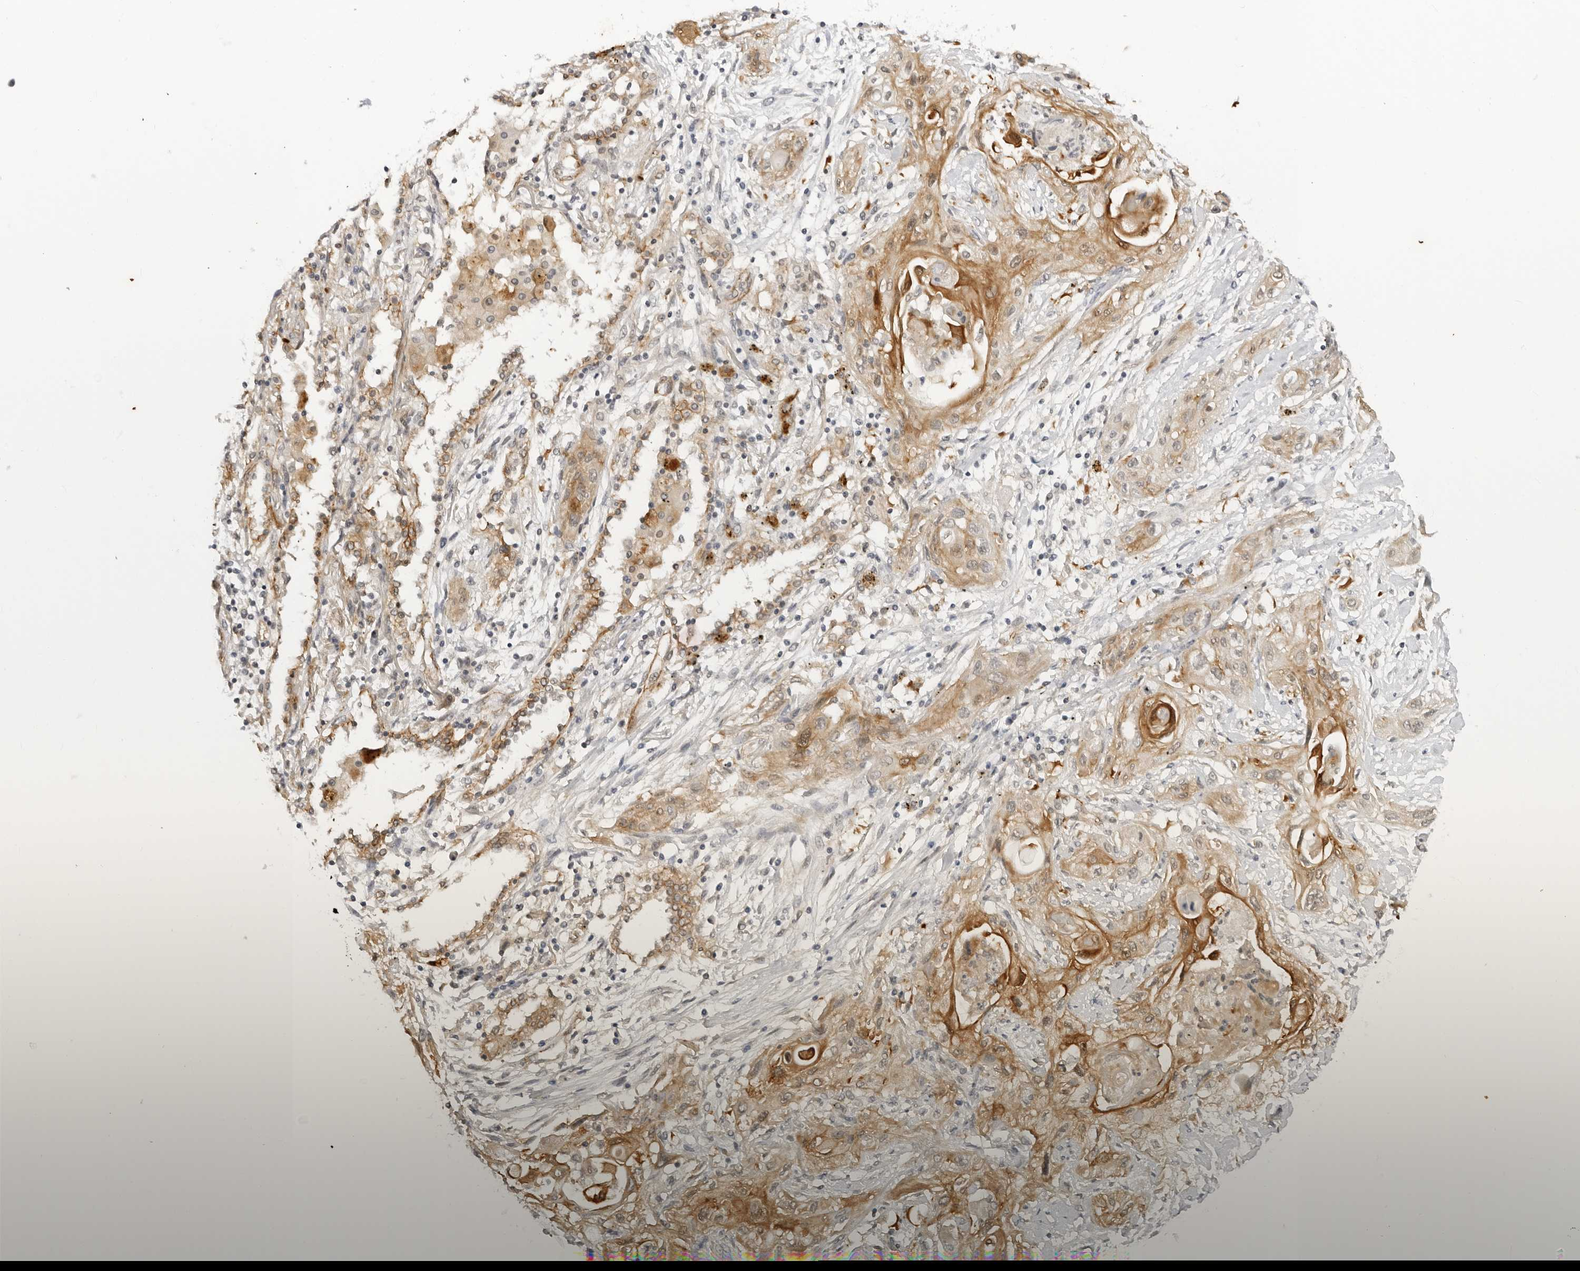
{"staining": {"intensity": "moderate", "quantity": ">75%", "location": "cytoplasmic/membranous"}, "tissue": "lung cancer", "cell_type": "Tumor cells", "image_type": "cancer", "snomed": [{"axis": "morphology", "description": "Squamous cell carcinoma, NOS"}, {"axis": "topography", "description": "Lung"}], "caption": "Immunohistochemistry histopathology image of neoplastic tissue: lung cancer (squamous cell carcinoma) stained using IHC demonstrates medium levels of moderate protein expression localized specifically in the cytoplasmic/membranous of tumor cells, appearing as a cytoplasmic/membranous brown color.", "gene": "TRAPPC3", "patient": {"sex": "female", "age": 47}}